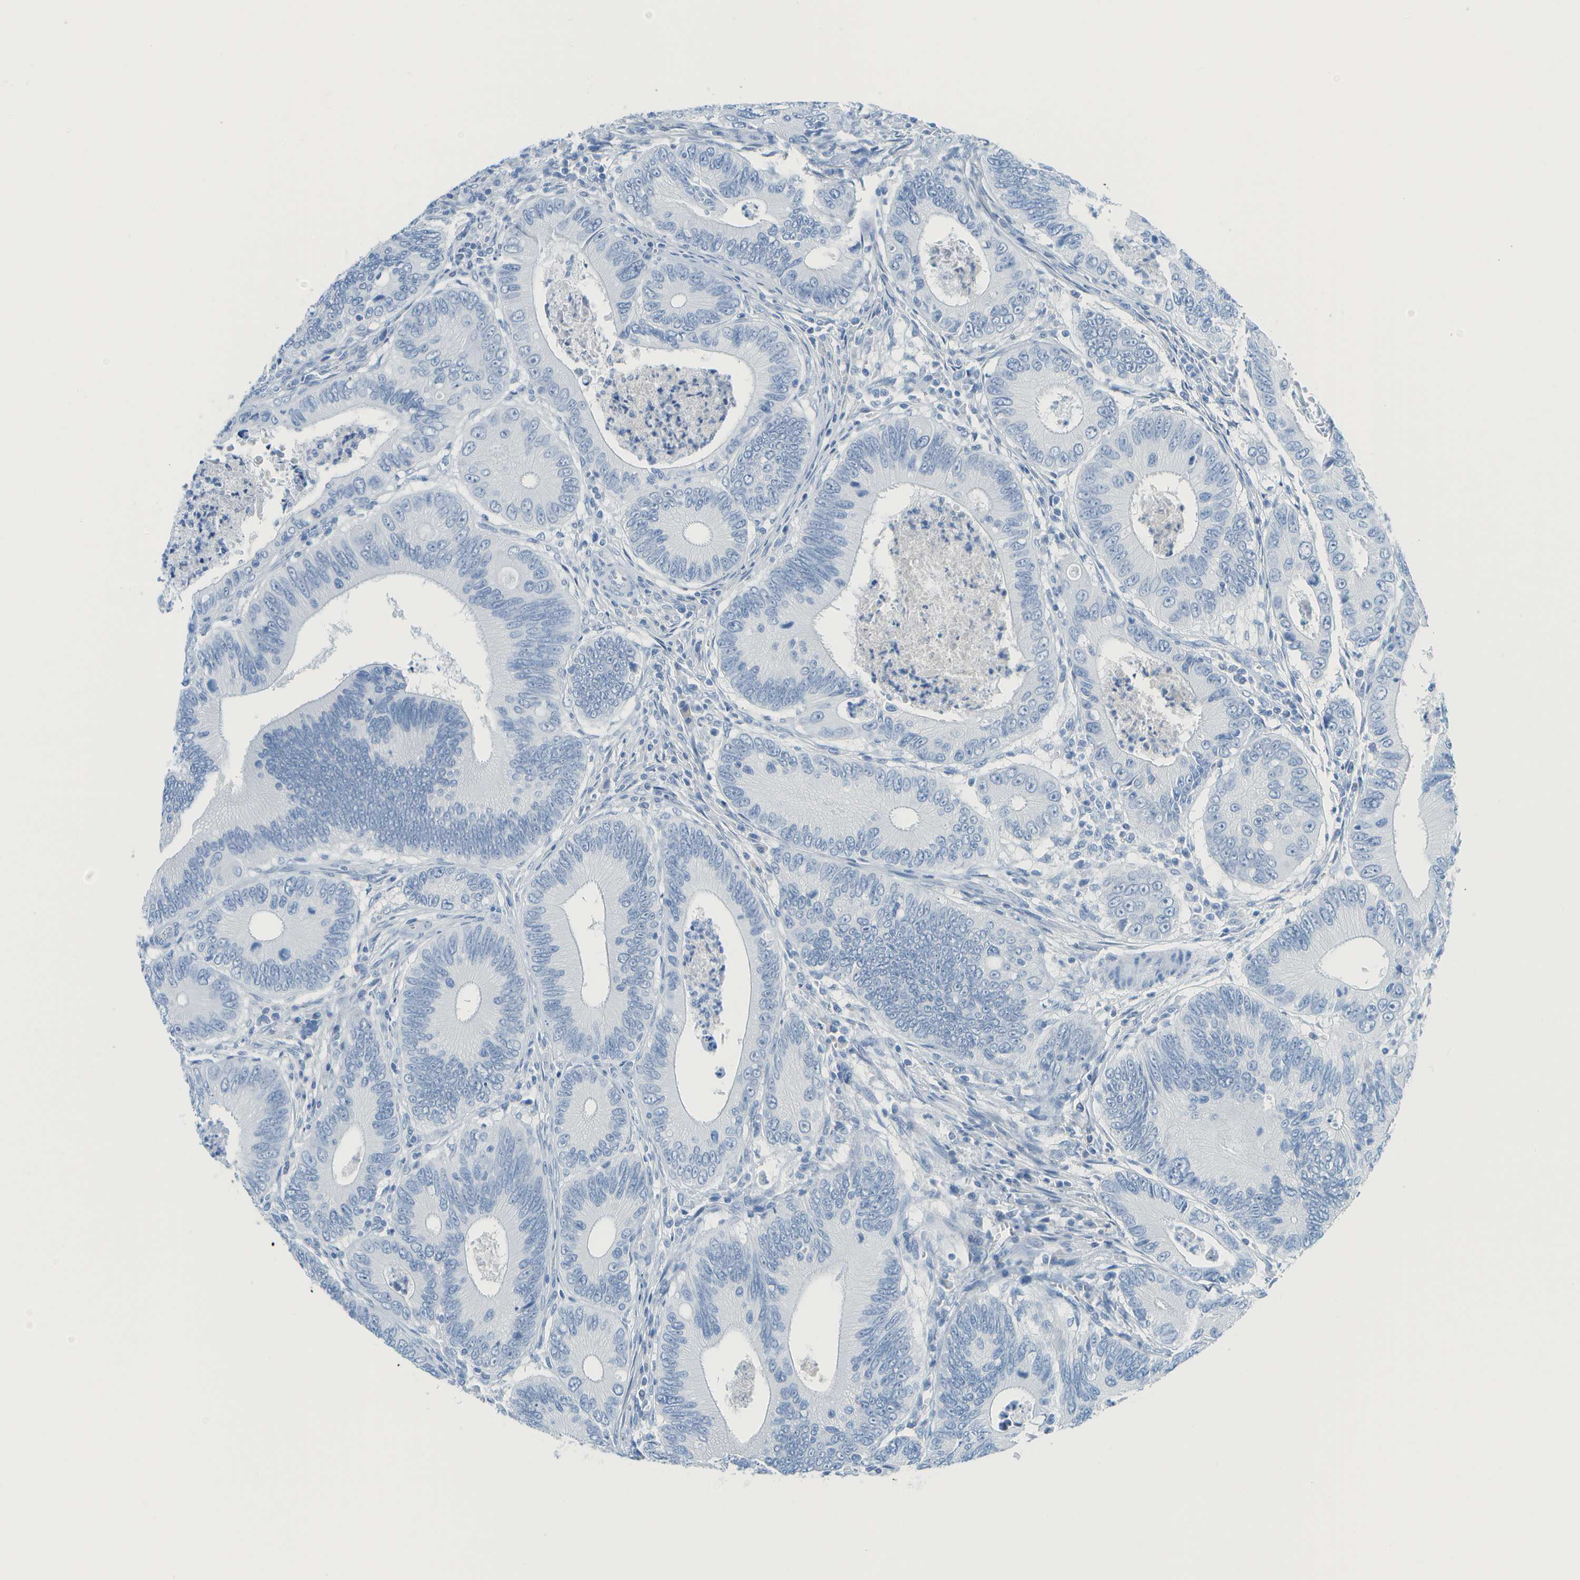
{"staining": {"intensity": "negative", "quantity": "none", "location": "none"}, "tissue": "colorectal cancer", "cell_type": "Tumor cells", "image_type": "cancer", "snomed": [{"axis": "morphology", "description": "Inflammation, NOS"}, {"axis": "morphology", "description": "Adenocarcinoma, NOS"}, {"axis": "topography", "description": "Colon"}], "caption": "Tumor cells show no significant protein expression in adenocarcinoma (colorectal).", "gene": "C1S", "patient": {"sex": "male", "age": 72}}